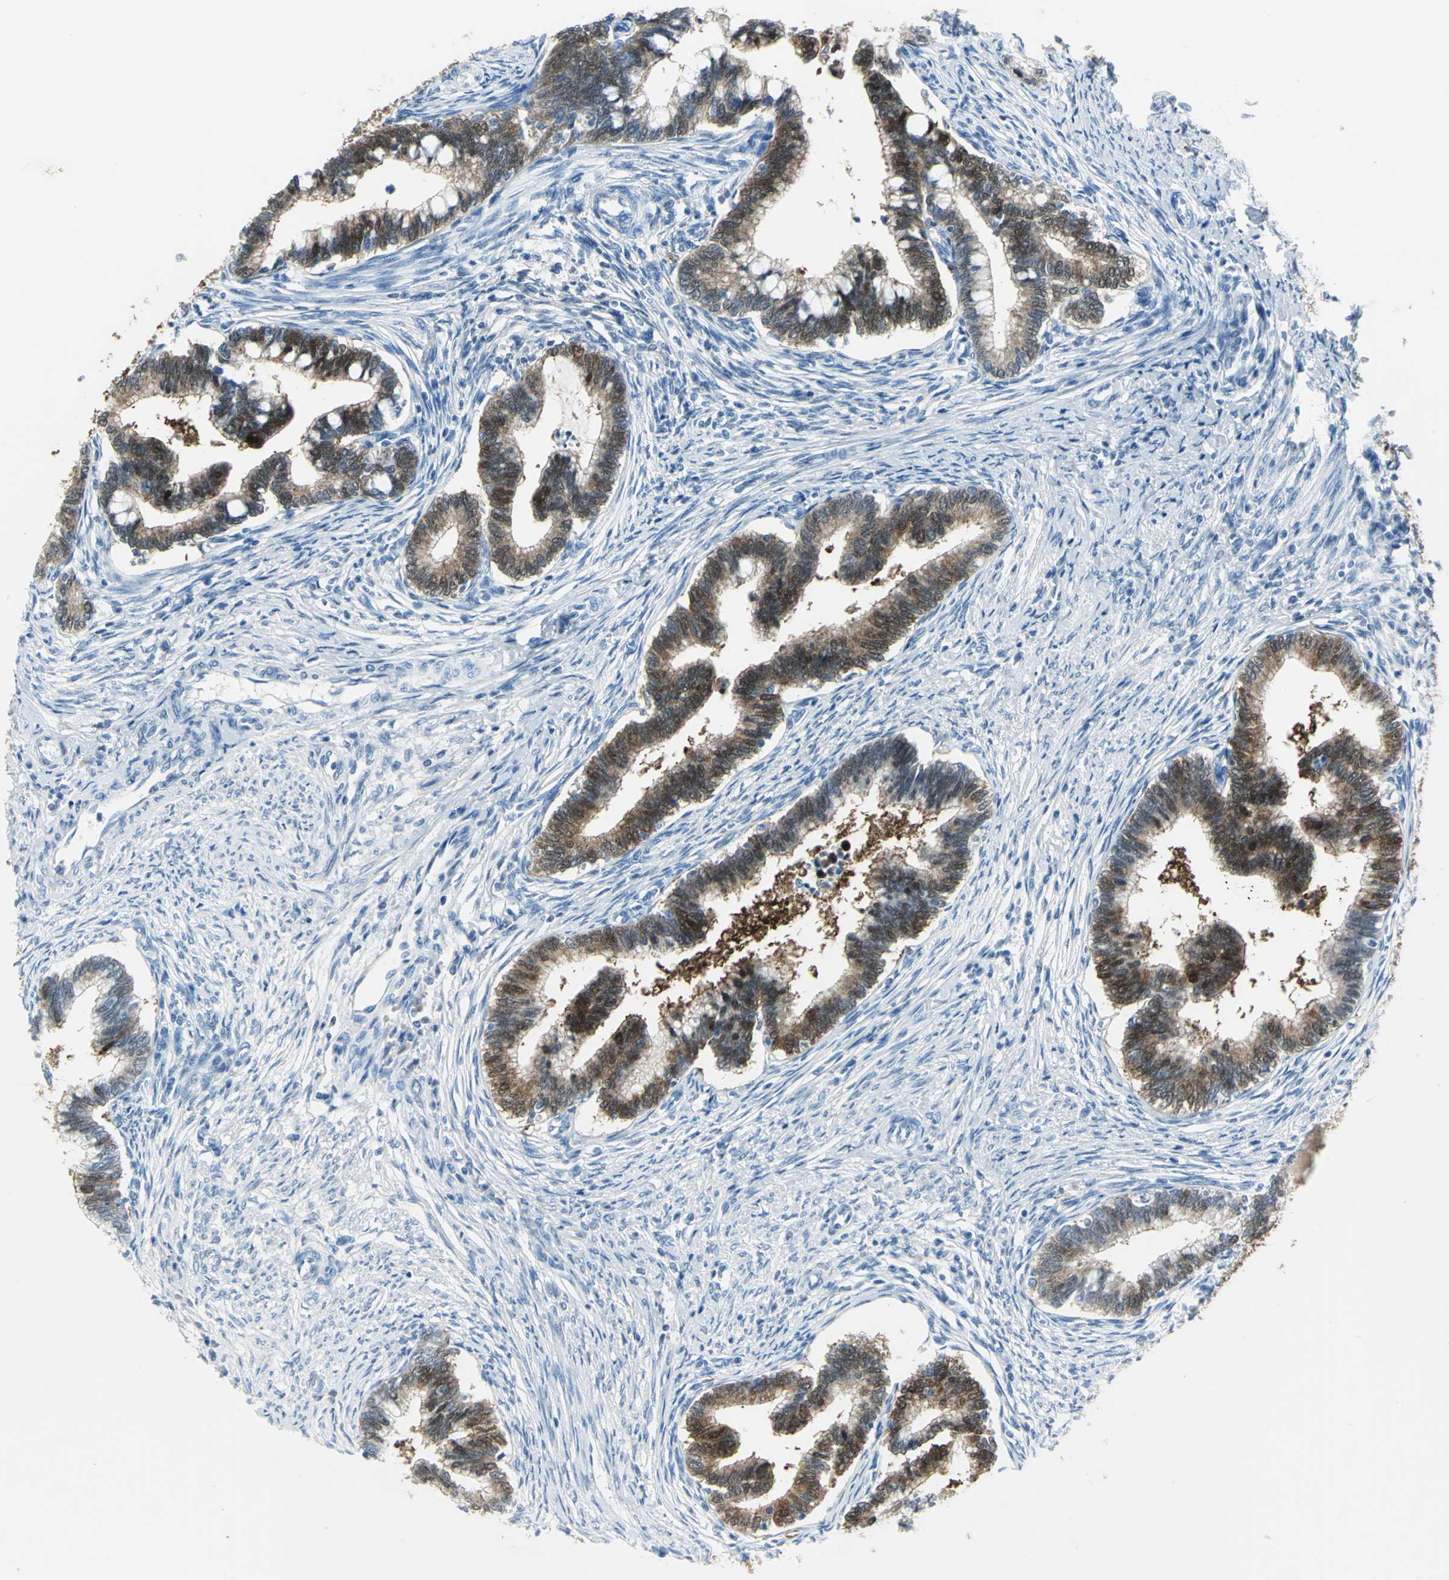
{"staining": {"intensity": "strong", "quantity": ">75%", "location": "cytoplasmic/membranous,nuclear"}, "tissue": "cervical cancer", "cell_type": "Tumor cells", "image_type": "cancer", "snomed": [{"axis": "morphology", "description": "Adenocarcinoma, NOS"}, {"axis": "topography", "description": "Cervix"}], "caption": "Immunohistochemistry of human cervical adenocarcinoma shows high levels of strong cytoplasmic/membranous and nuclear expression in about >75% of tumor cells. Using DAB (3,3'-diaminobenzidine) (brown) and hematoxylin (blue) stains, captured at high magnification using brightfield microscopy.", "gene": "SFN", "patient": {"sex": "female", "age": 36}}